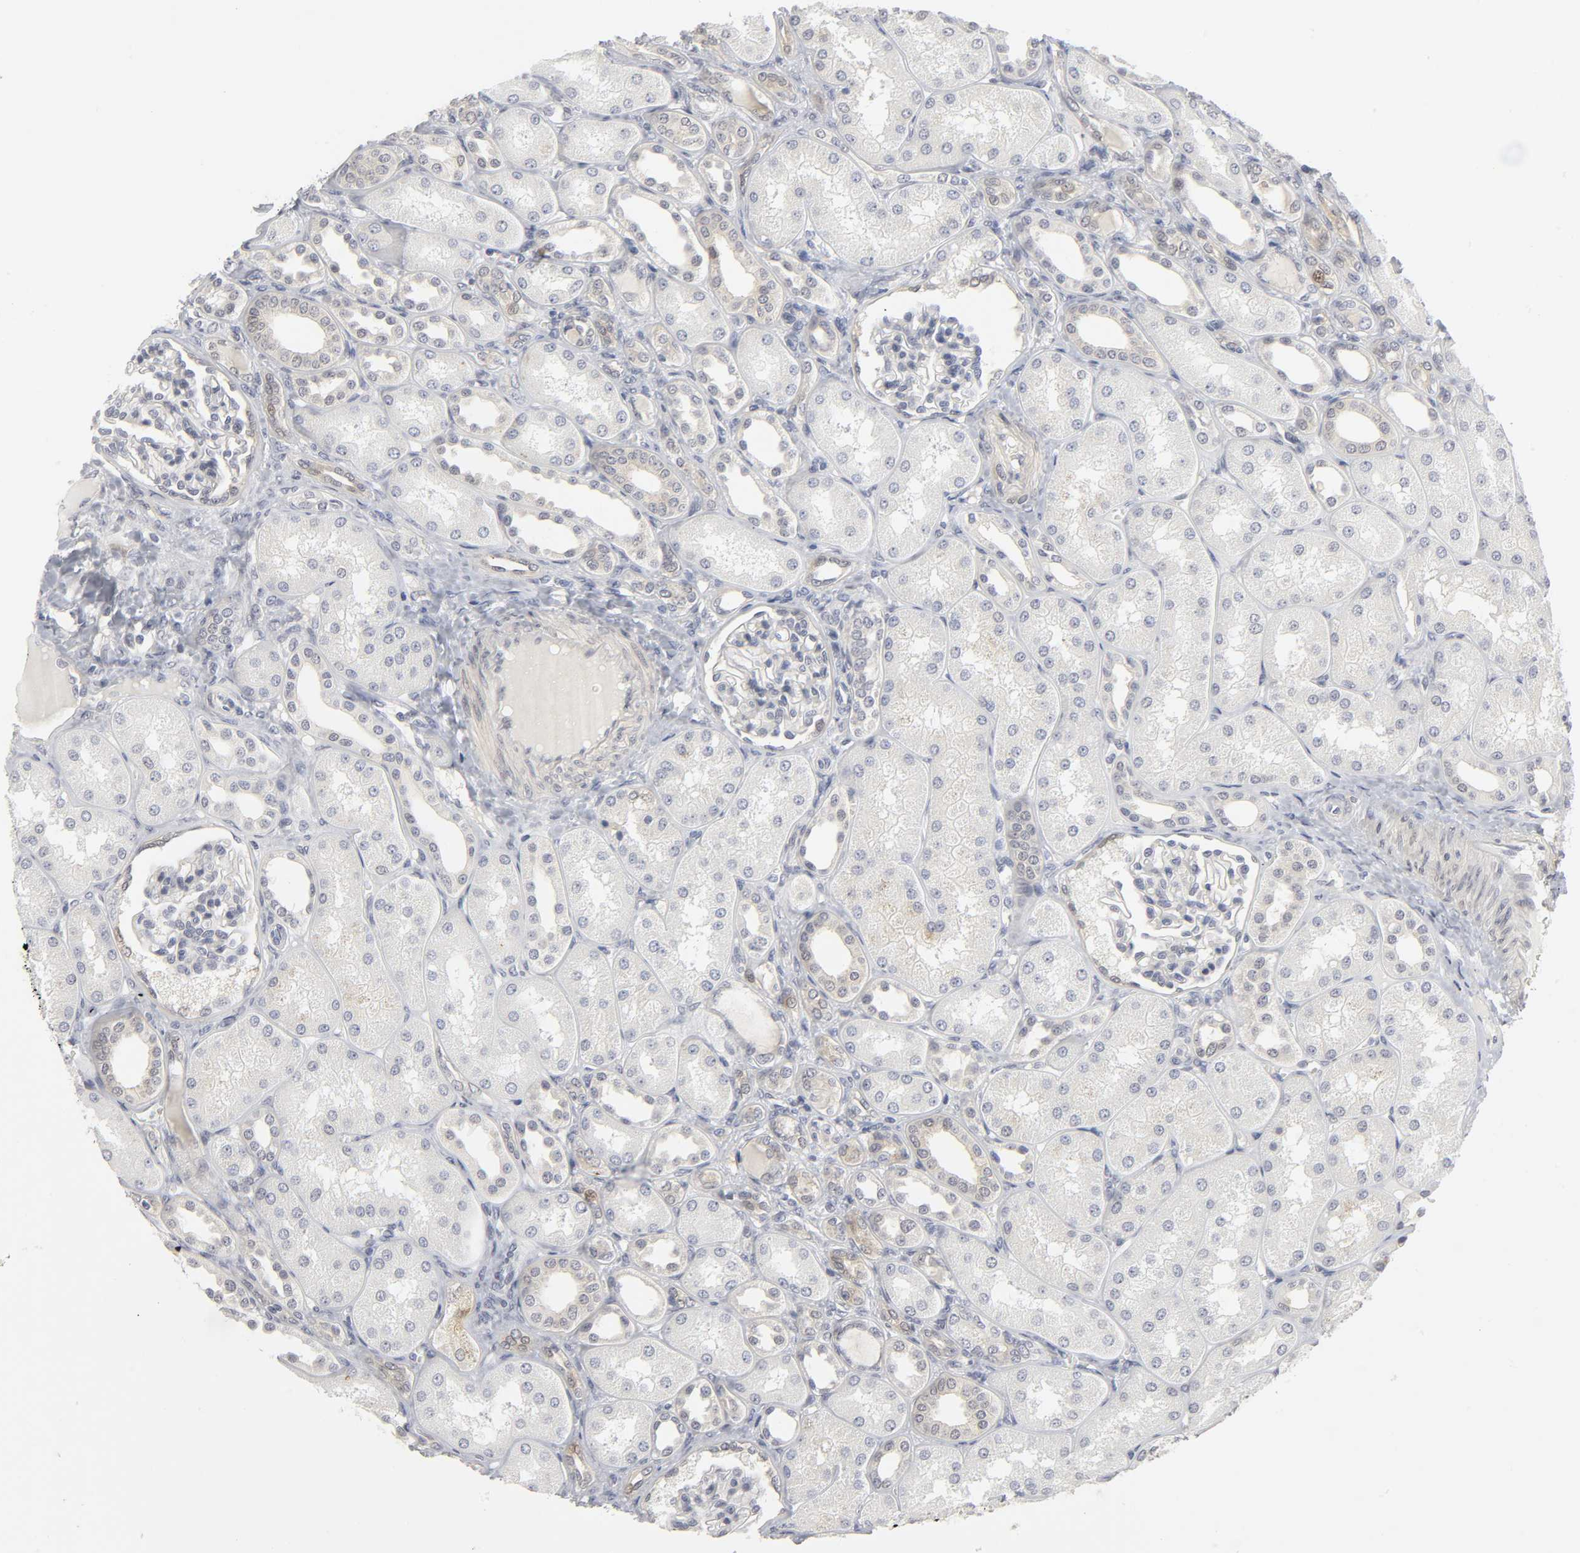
{"staining": {"intensity": "negative", "quantity": "none", "location": "none"}, "tissue": "kidney", "cell_type": "Cells in glomeruli", "image_type": "normal", "snomed": [{"axis": "morphology", "description": "Normal tissue, NOS"}, {"axis": "topography", "description": "Kidney"}], "caption": "This is a histopathology image of IHC staining of benign kidney, which shows no staining in cells in glomeruli. The staining was performed using DAB (3,3'-diaminobenzidine) to visualize the protein expression in brown, while the nuclei were stained in blue with hematoxylin (Magnification: 20x).", "gene": "PDLIM3", "patient": {"sex": "male", "age": 7}}